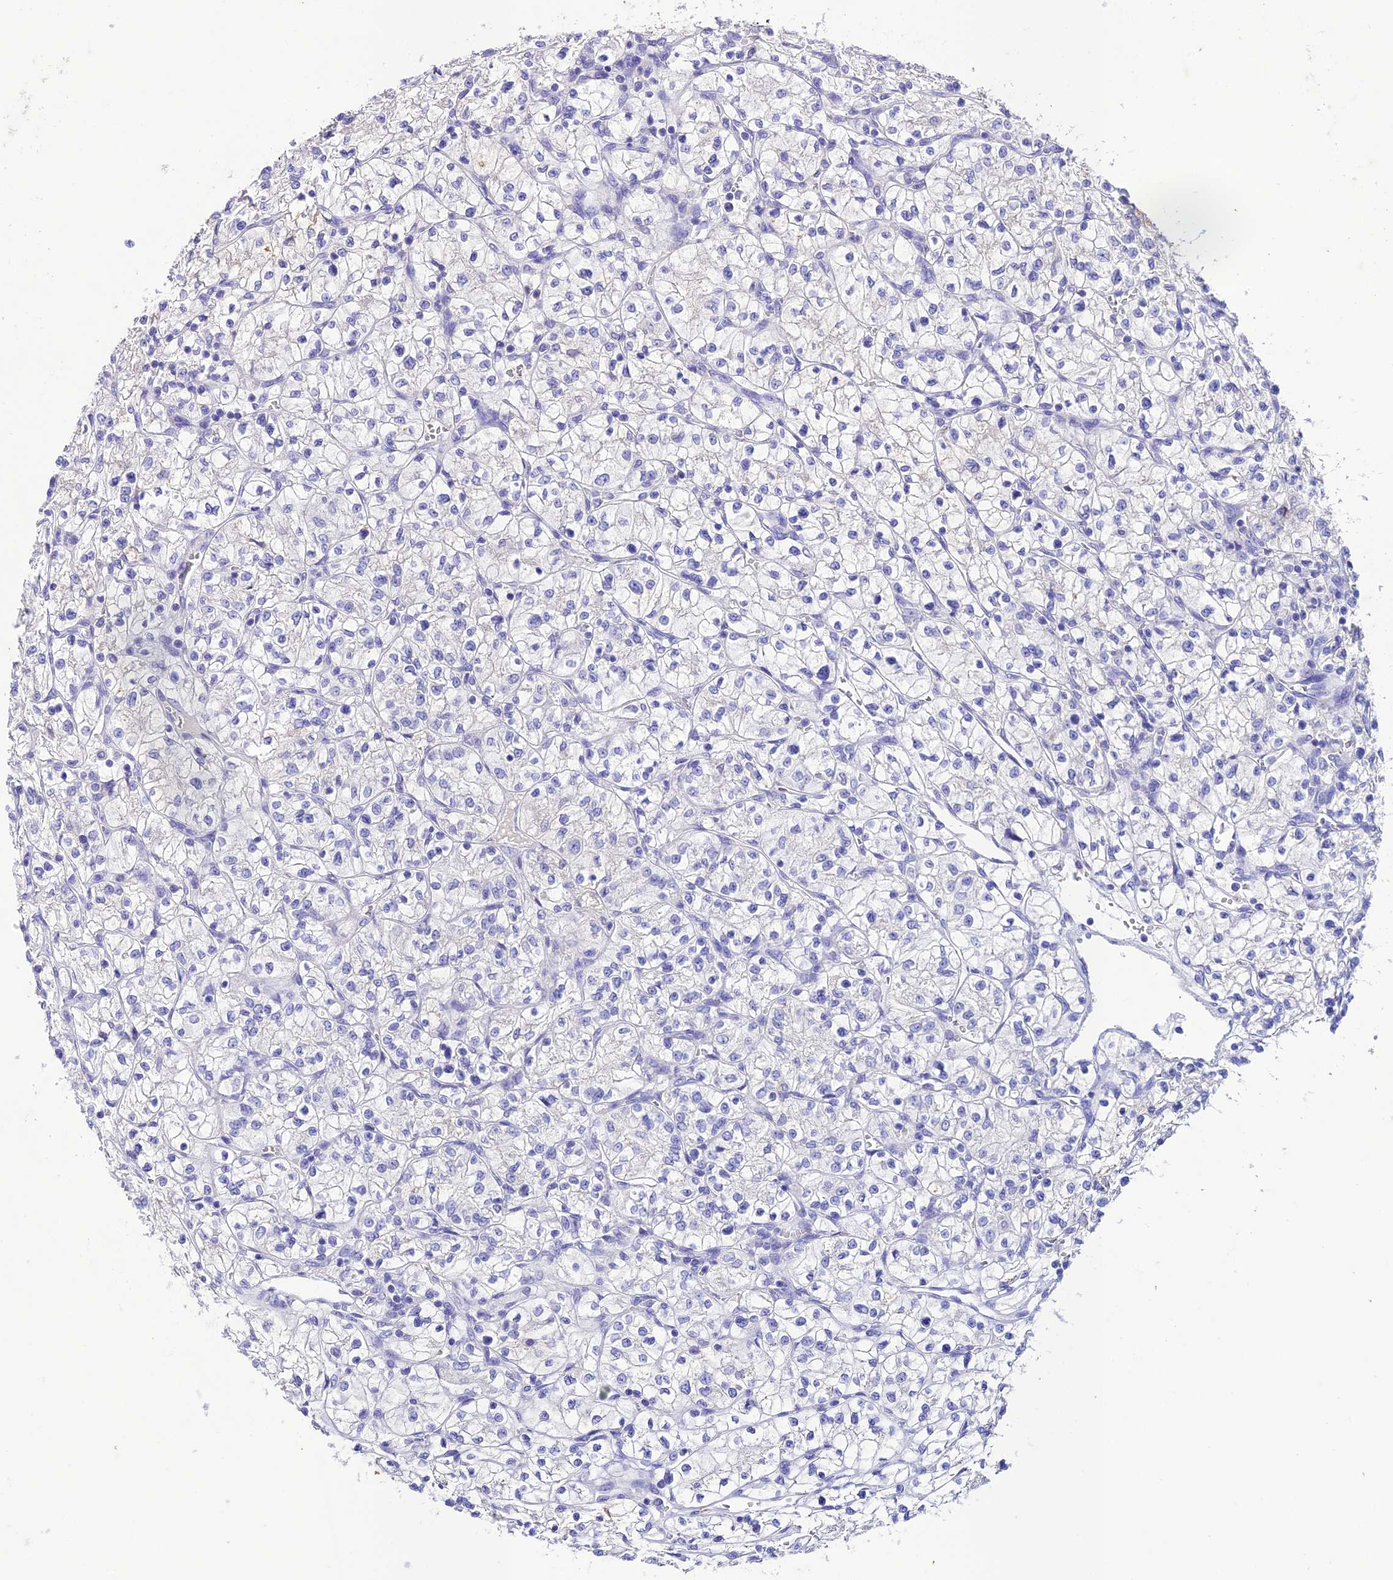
{"staining": {"intensity": "negative", "quantity": "none", "location": "none"}, "tissue": "renal cancer", "cell_type": "Tumor cells", "image_type": "cancer", "snomed": [{"axis": "morphology", "description": "Adenocarcinoma, NOS"}, {"axis": "topography", "description": "Kidney"}], "caption": "This is an immunohistochemistry (IHC) photomicrograph of renal adenocarcinoma. There is no positivity in tumor cells.", "gene": "NLRP6", "patient": {"sex": "female", "age": 64}}